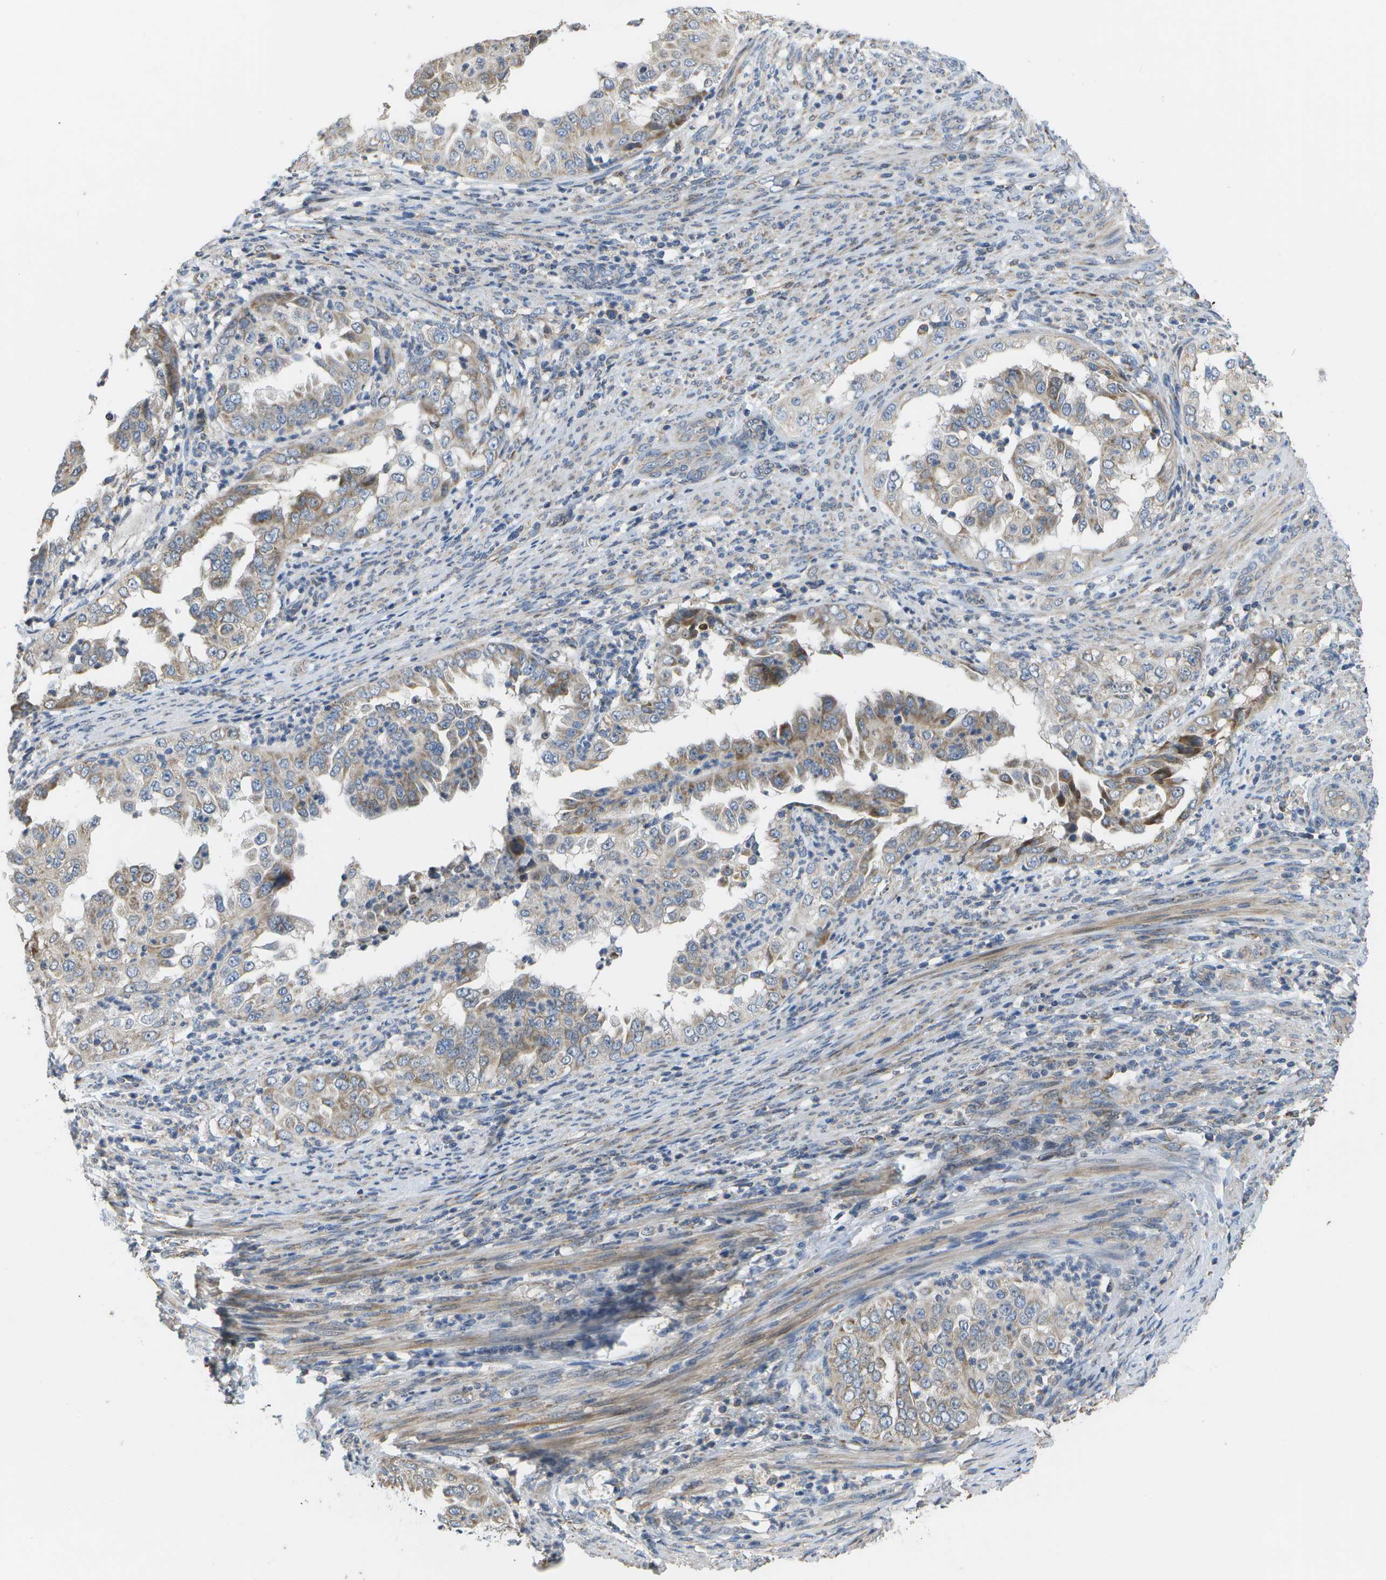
{"staining": {"intensity": "moderate", "quantity": "25%-75%", "location": "cytoplasmic/membranous"}, "tissue": "endometrial cancer", "cell_type": "Tumor cells", "image_type": "cancer", "snomed": [{"axis": "morphology", "description": "Adenocarcinoma, NOS"}, {"axis": "topography", "description": "Endometrium"}], "caption": "Protein expression analysis of human endometrial cancer reveals moderate cytoplasmic/membranous staining in about 25%-75% of tumor cells. (DAB IHC, brown staining for protein, blue staining for nuclei).", "gene": "HADHA", "patient": {"sex": "female", "age": 85}}